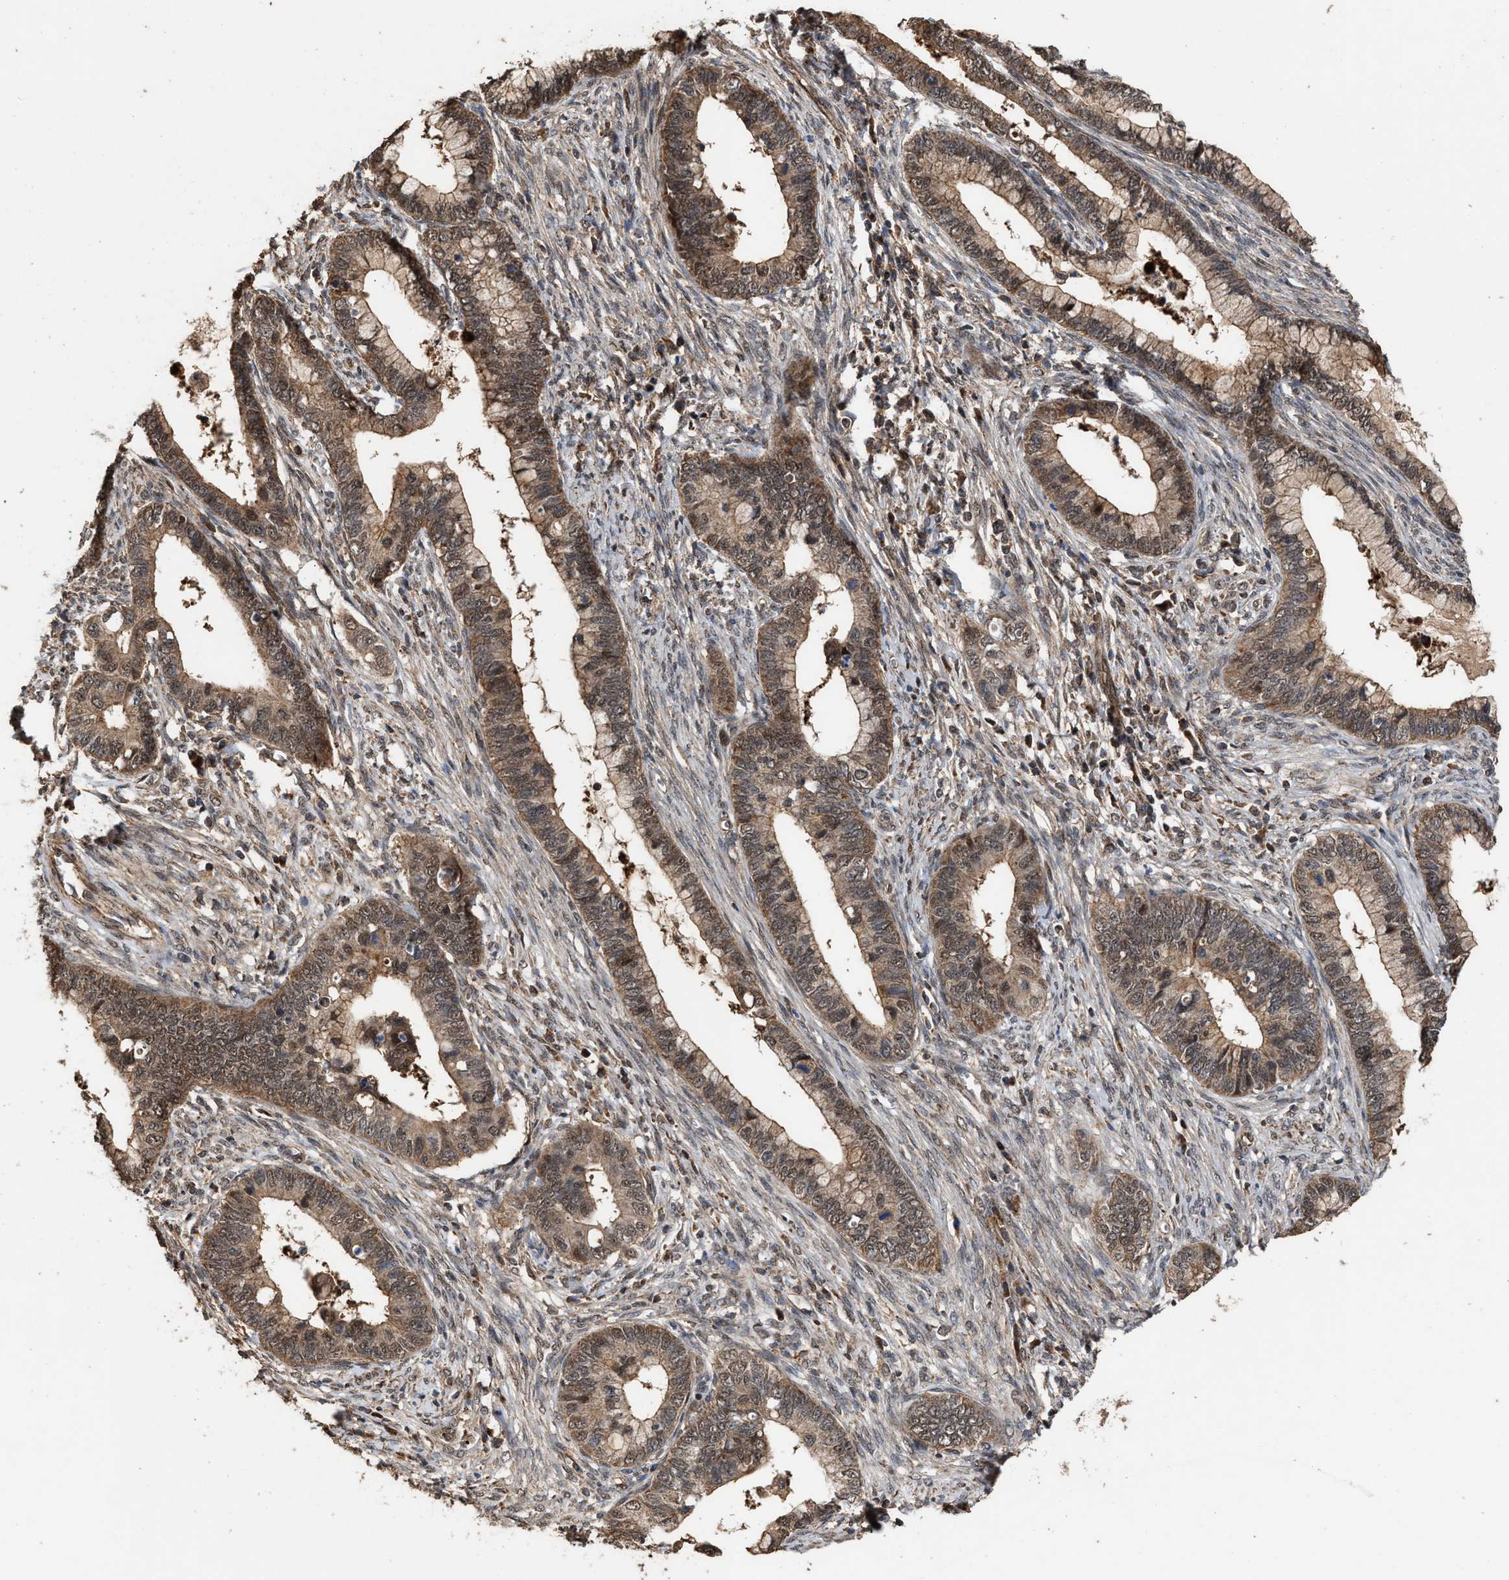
{"staining": {"intensity": "moderate", "quantity": ">75%", "location": "cytoplasmic/membranous"}, "tissue": "cervical cancer", "cell_type": "Tumor cells", "image_type": "cancer", "snomed": [{"axis": "morphology", "description": "Adenocarcinoma, NOS"}, {"axis": "topography", "description": "Cervix"}], "caption": "The histopathology image exhibits staining of cervical cancer, revealing moderate cytoplasmic/membranous protein staining (brown color) within tumor cells.", "gene": "ZNHIT6", "patient": {"sex": "female", "age": 44}}